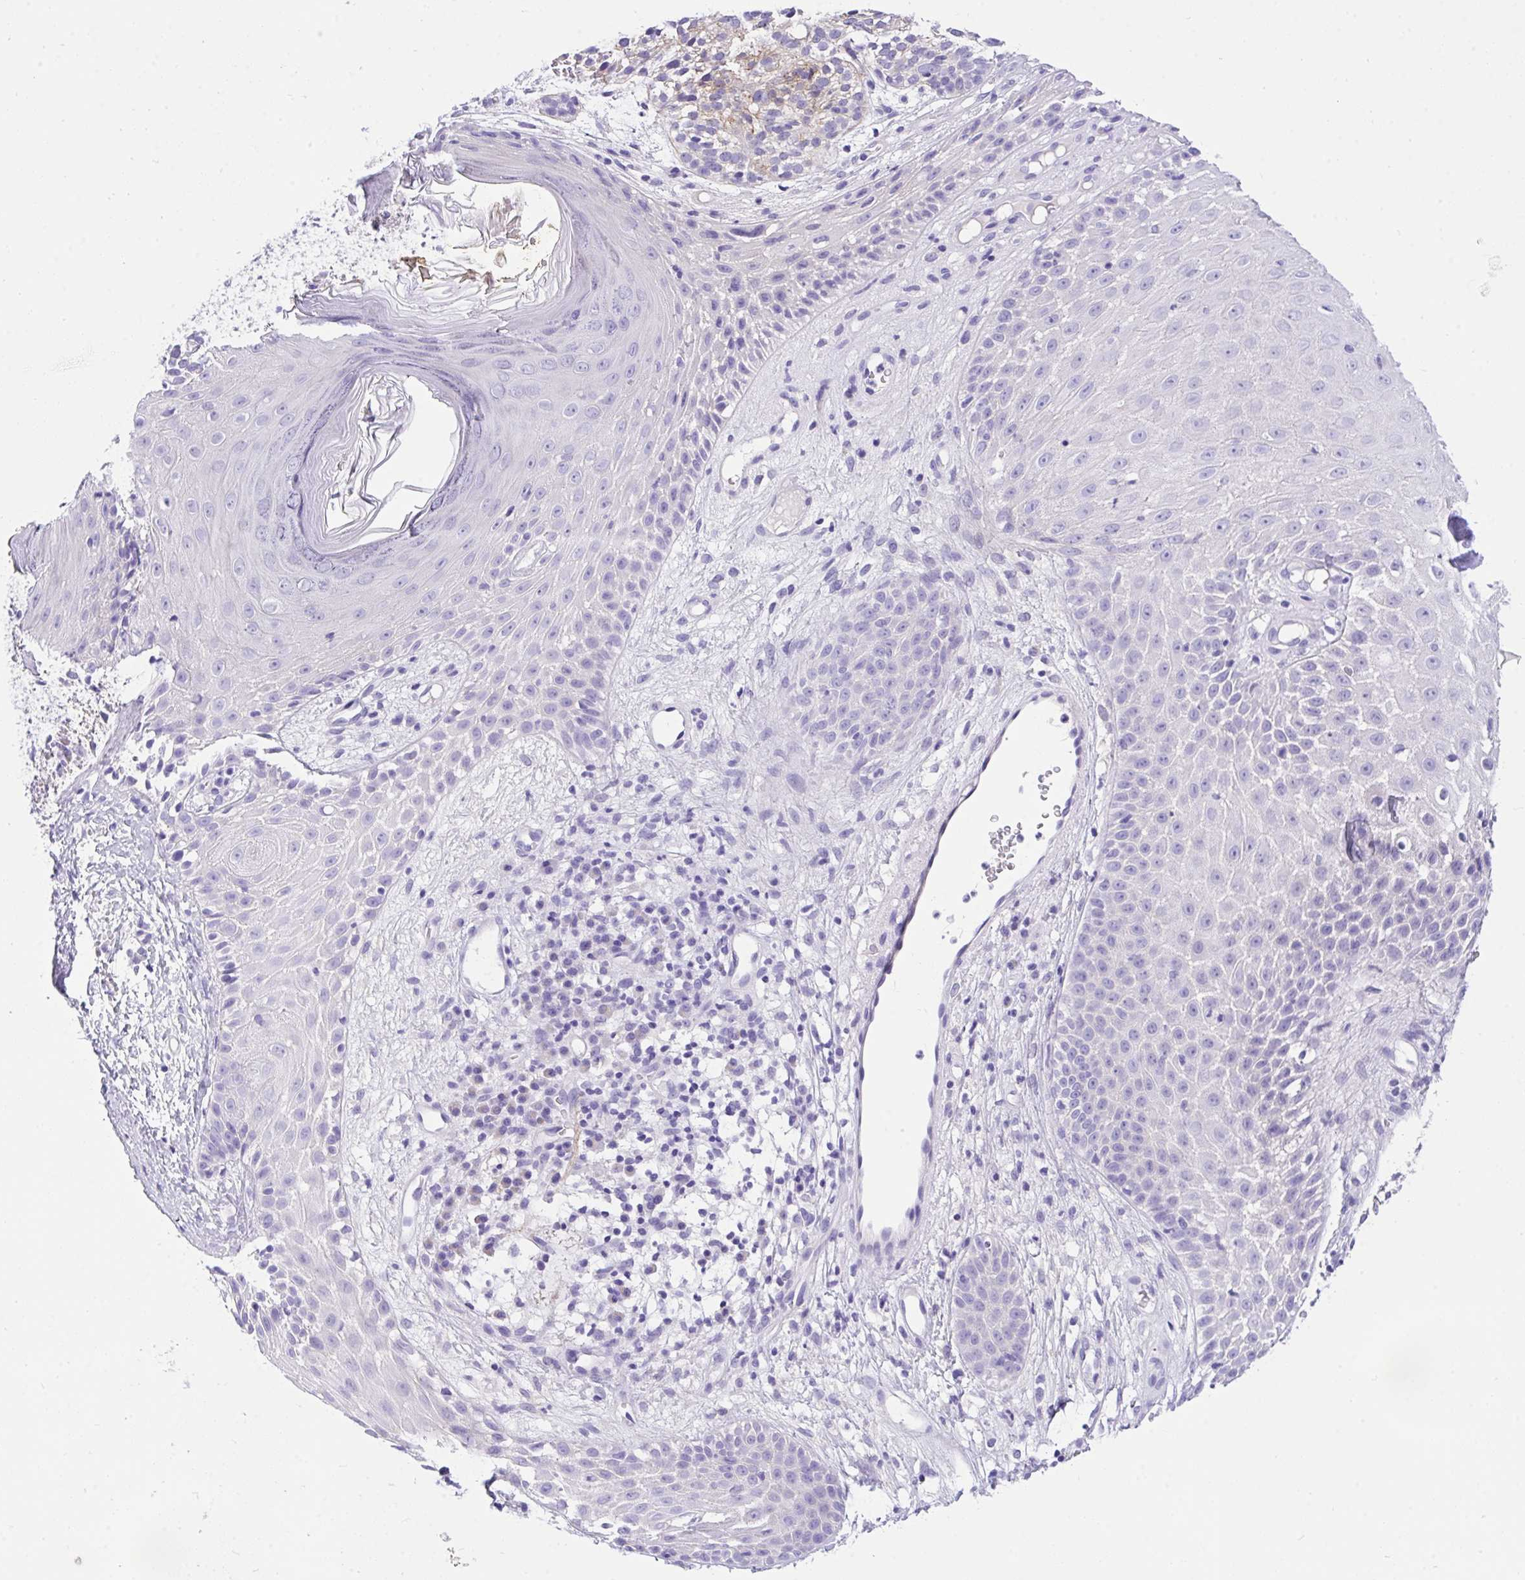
{"staining": {"intensity": "negative", "quantity": "none", "location": "none"}, "tissue": "skin cancer", "cell_type": "Tumor cells", "image_type": "cancer", "snomed": [{"axis": "morphology", "description": "Basal cell carcinoma"}, {"axis": "topography", "description": "Skin"}, {"axis": "topography", "description": "Skin of scalp"}], "caption": "Skin cancer (basal cell carcinoma) stained for a protein using immunohistochemistry reveals no positivity tumor cells.", "gene": "TLN2", "patient": {"sex": "female", "age": 45}}